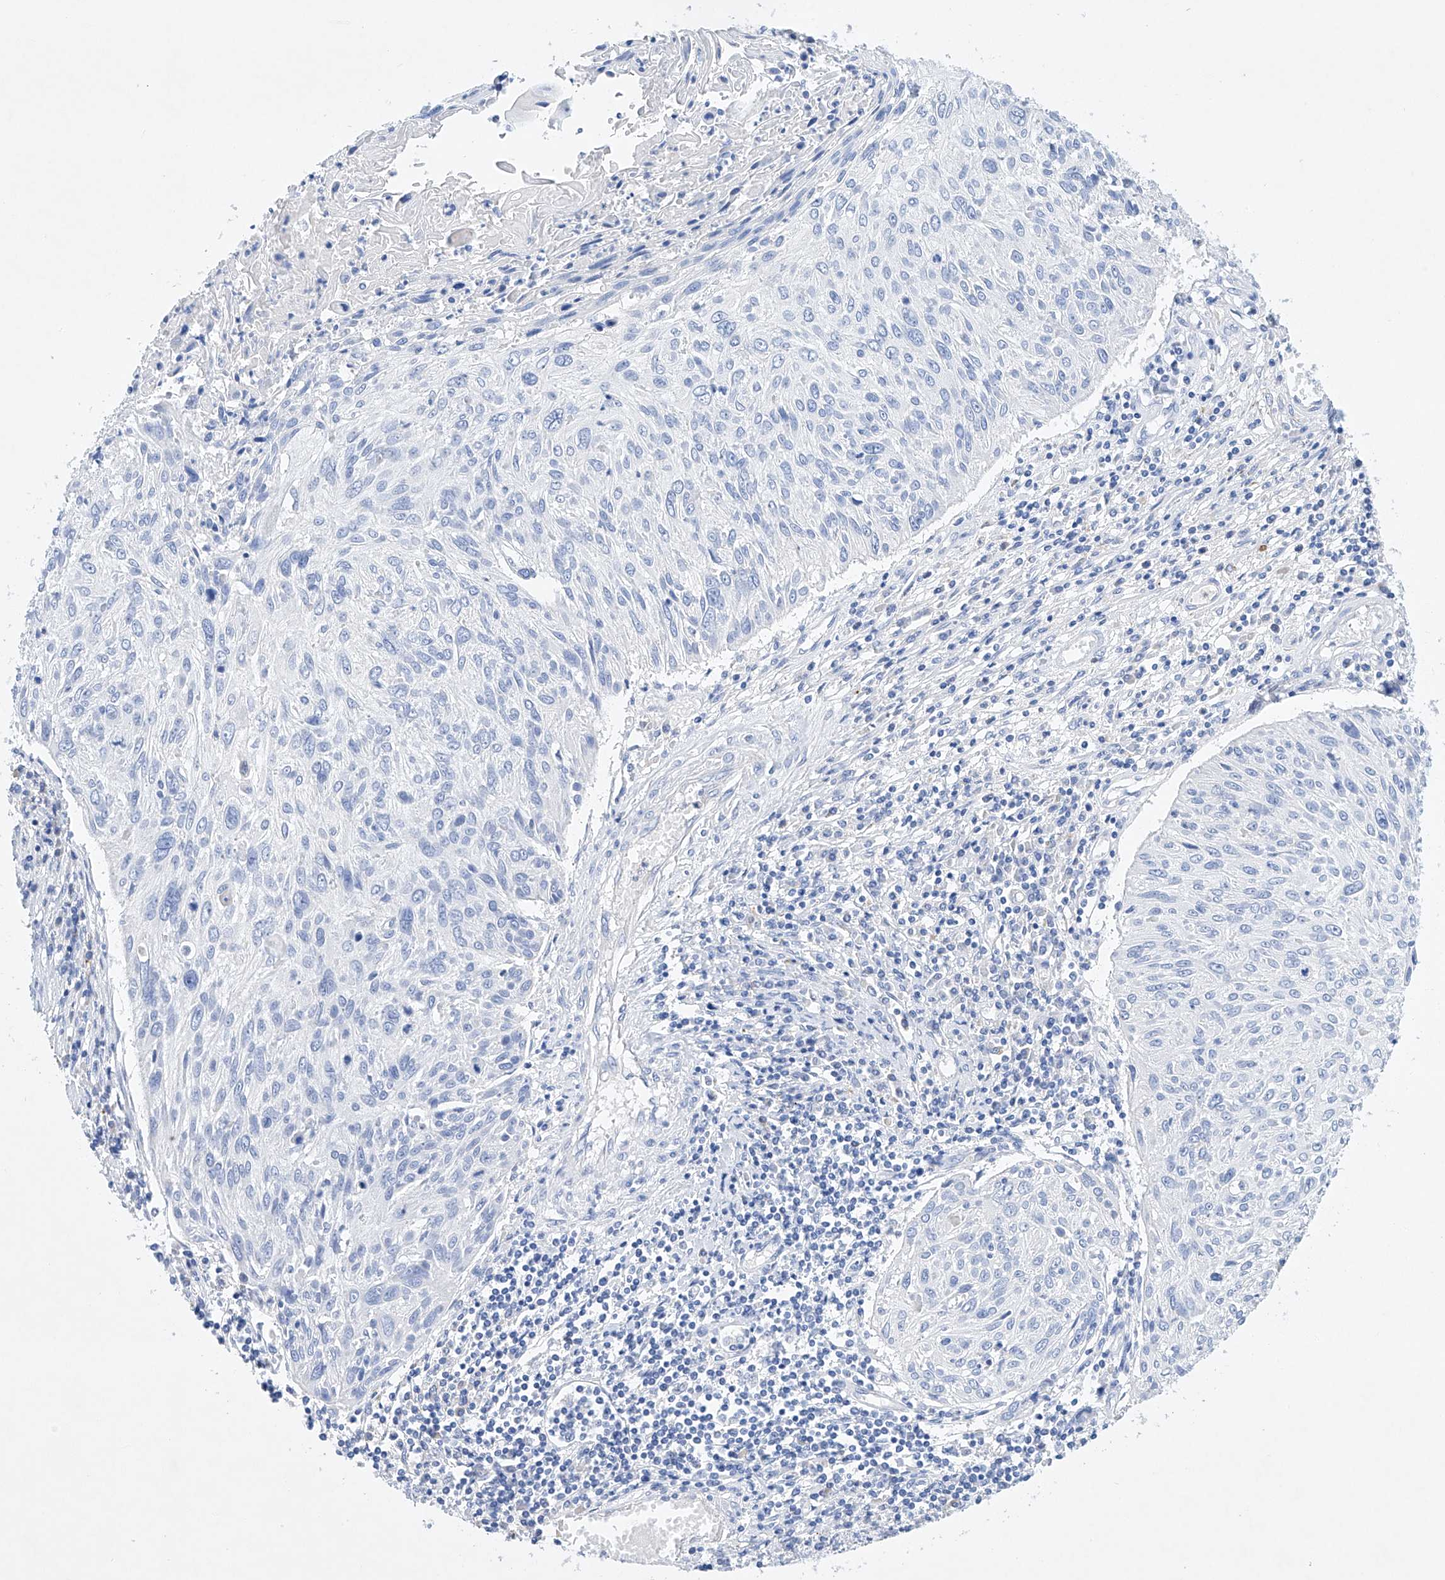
{"staining": {"intensity": "negative", "quantity": "none", "location": "none"}, "tissue": "cervical cancer", "cell_type": "Tumor cells", "image_type": "cancer", "snomed": [{"axis": "morphology", "description": "Squamous cell carcinoma, NOS"}, {"axis": "topography", "description": "Cervix"}], "caption": "A high-resolution micrograph shows immunohistochemistry (IHC) staining of cervical cancer, which displays no significant staining in tumor cells.", "gene": "LURAP1", "patient": {"sex": "female", "age": 51}}